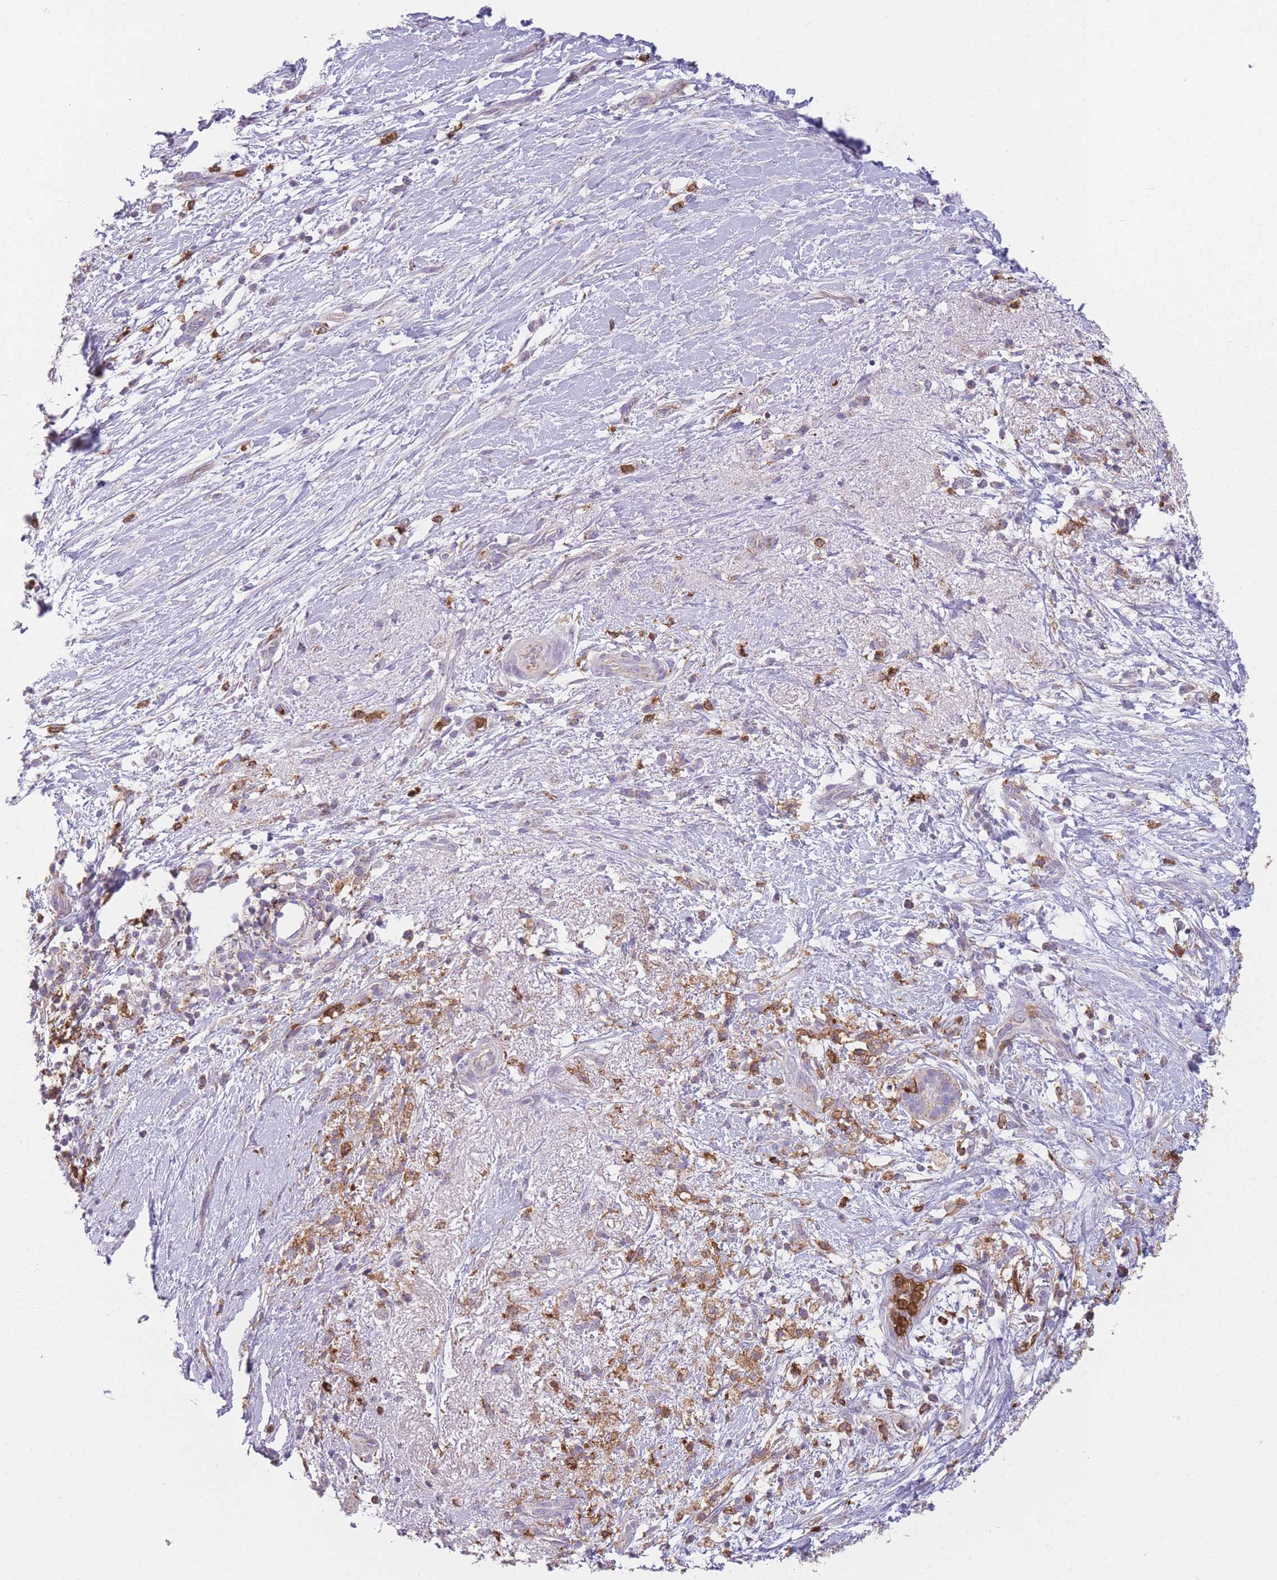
{"staining": {"intensity": "moderate", "quantity": "<25%", "location": "cytoplasmic/membranous"}, "tissue": "pancreatic cancer", "cell_type": "Tumor cells", "image_type": "cancer", "snomed": [{"axis": "morphology", "description": "Adenocarcinoma, NOS"}, {"axis": "topography", "description": "Pancreas"}], "caption": "Immunohistochemistry of human adenocarcinoma (pancreatic) reveals low levels of moderate cytoplasmic/membranous staining in about <25% of tumor cells.", "gene": "PRAM1", "patient": {"sex": "female", "age": 72}}